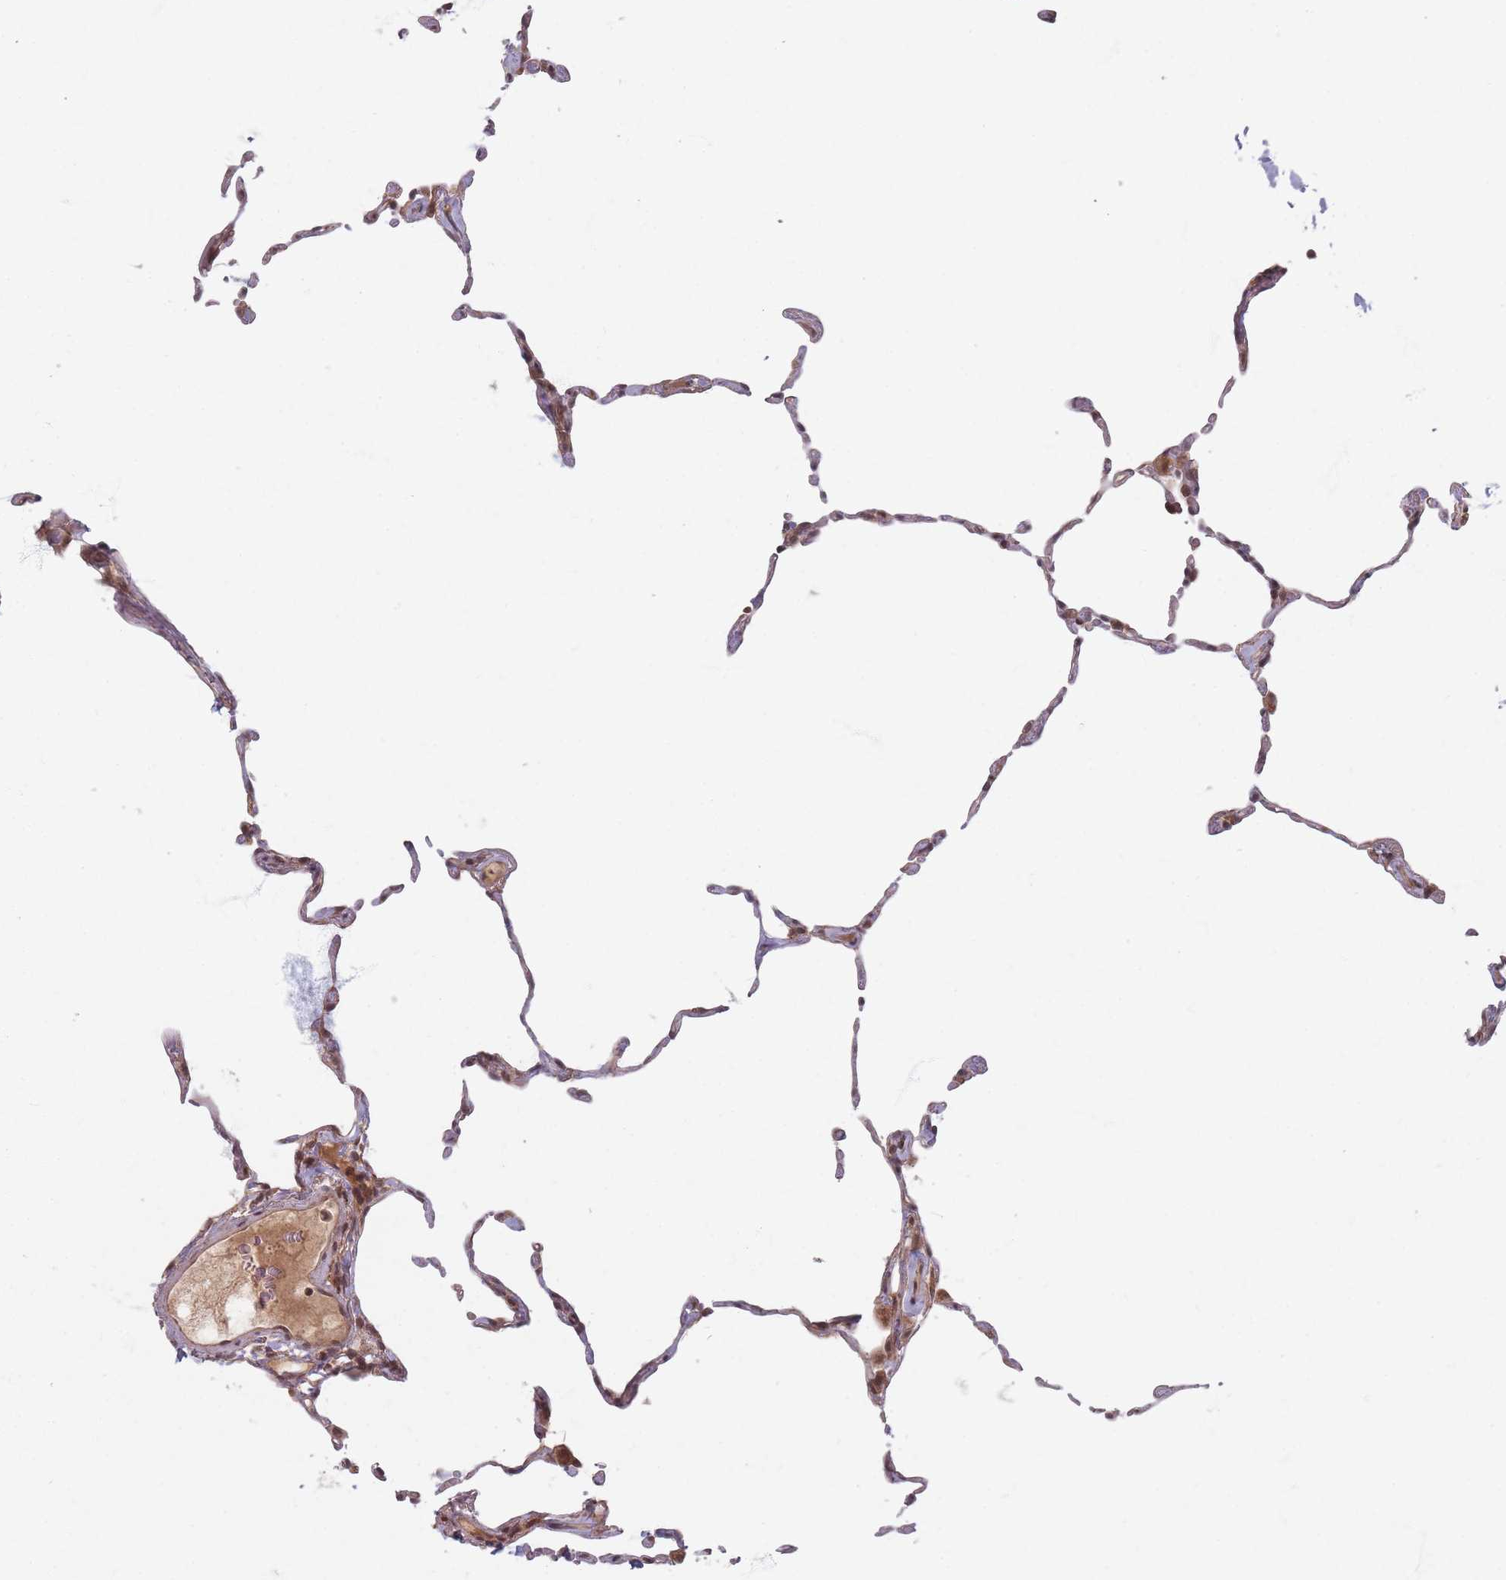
{"staining": {"intensity": "moderate", "quantity": "25%-75%", "location": "cytoplasmic/membranous"}, "tissue": "lung", "cell_type": "Alveolar cells", "image_type": "normal", "snomed": [{"axis": "morphology", "description": "Normal tissue, NOS"}, {"axis": "topography", "description": "Lung"}], "caption": "Protein analysis of normal lung displays moderate cytoplasmic/membranous positivity in about 25%-75% of alveolar cells. (DAB (3,3'-diaminobenzidine) = brown stain, brightfield microscopy at high magnification).", "gene": "RADX", "patient": {"sex": "female", "age": 57}}